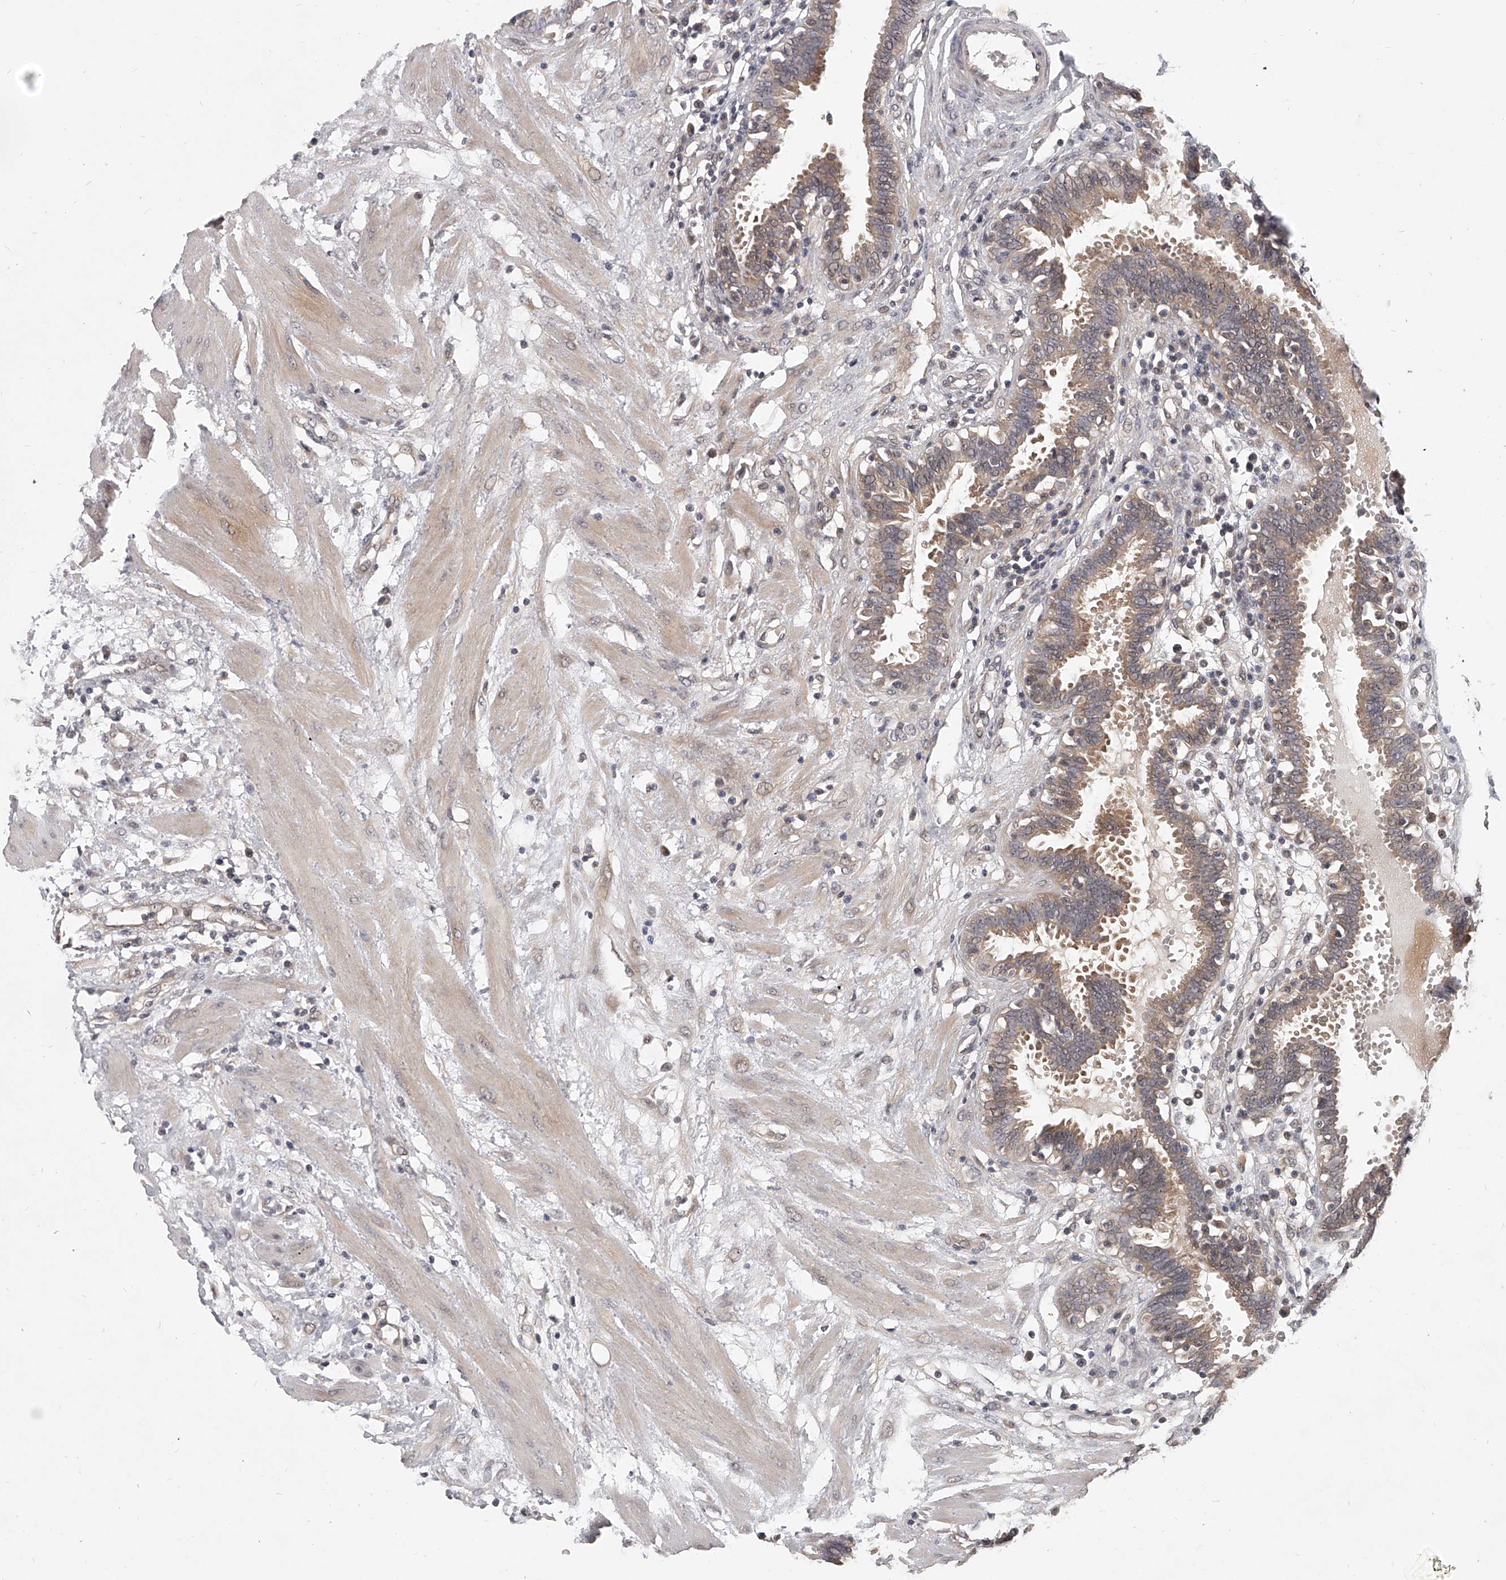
{"staining": {"intensity": "weak", "quantity": "25%-75%", "location": "cytoplasmic/membranous"}, "tissue": "fallopian tube", "cell_type": "Glandular cells", "image_type": "normal", "snomed": [{"axis": "morphology", "description": "Normal tissue, NOS"}, {"axis": "topography", "description": "Fallopian tube"}, {"axis": "topography", "description": "Placenta"}], "caption": "Weak cytoplasmic/membranous positivity is seen in about 25%-75% of glandular cells in normal fallopian tube. The staining is performed using DAB brown chromogen to label protein expression. The nuclei are counter-stained blue using hematoxylin.", "gene": "SLC37A1", "patient": {"sex": "female", "age": 32}}